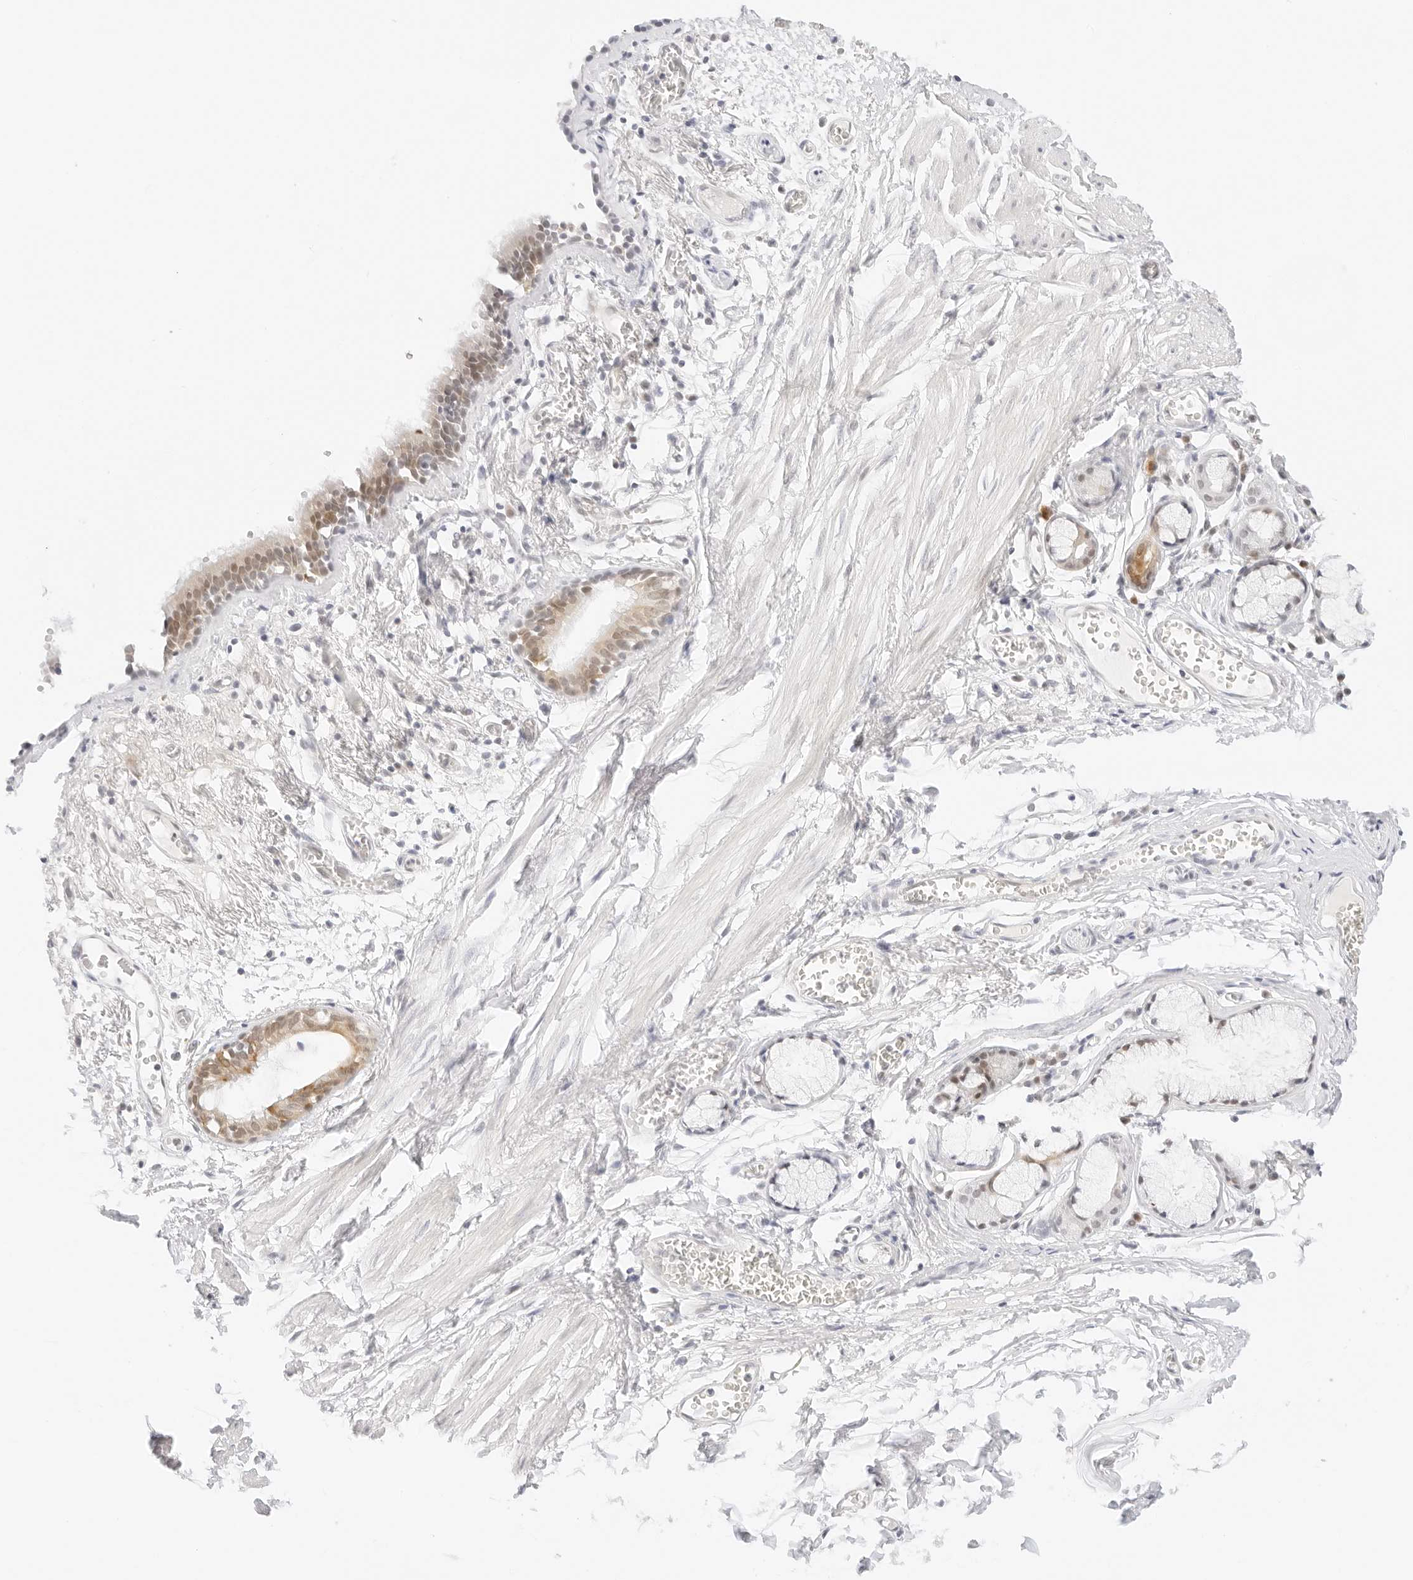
{"staining": {"intensity": "weak", "quantity": "25%-75%", "location": "cytoplasmic/membranous,nuclear"}, "tissue": "bronchus", "cell_type": "Respiratory epithelial cells", "image_type": "normal", "snomed": [{"axis": "morphology", "description": "Normal tissue, NOS"}, {"axis": "topography", "description": "Bronchus"}, {"axis": "topography", "description": "Lung"}], "caption": "DAB immunohistochemical staining of benign bronchus displays weak cytoplasmic/membranous,nuclear protein positivity in about 25%-75% of respiratory epithelial cells.", "gene": "POLR3C", "patient": {"sex": "male", "age": 56}}